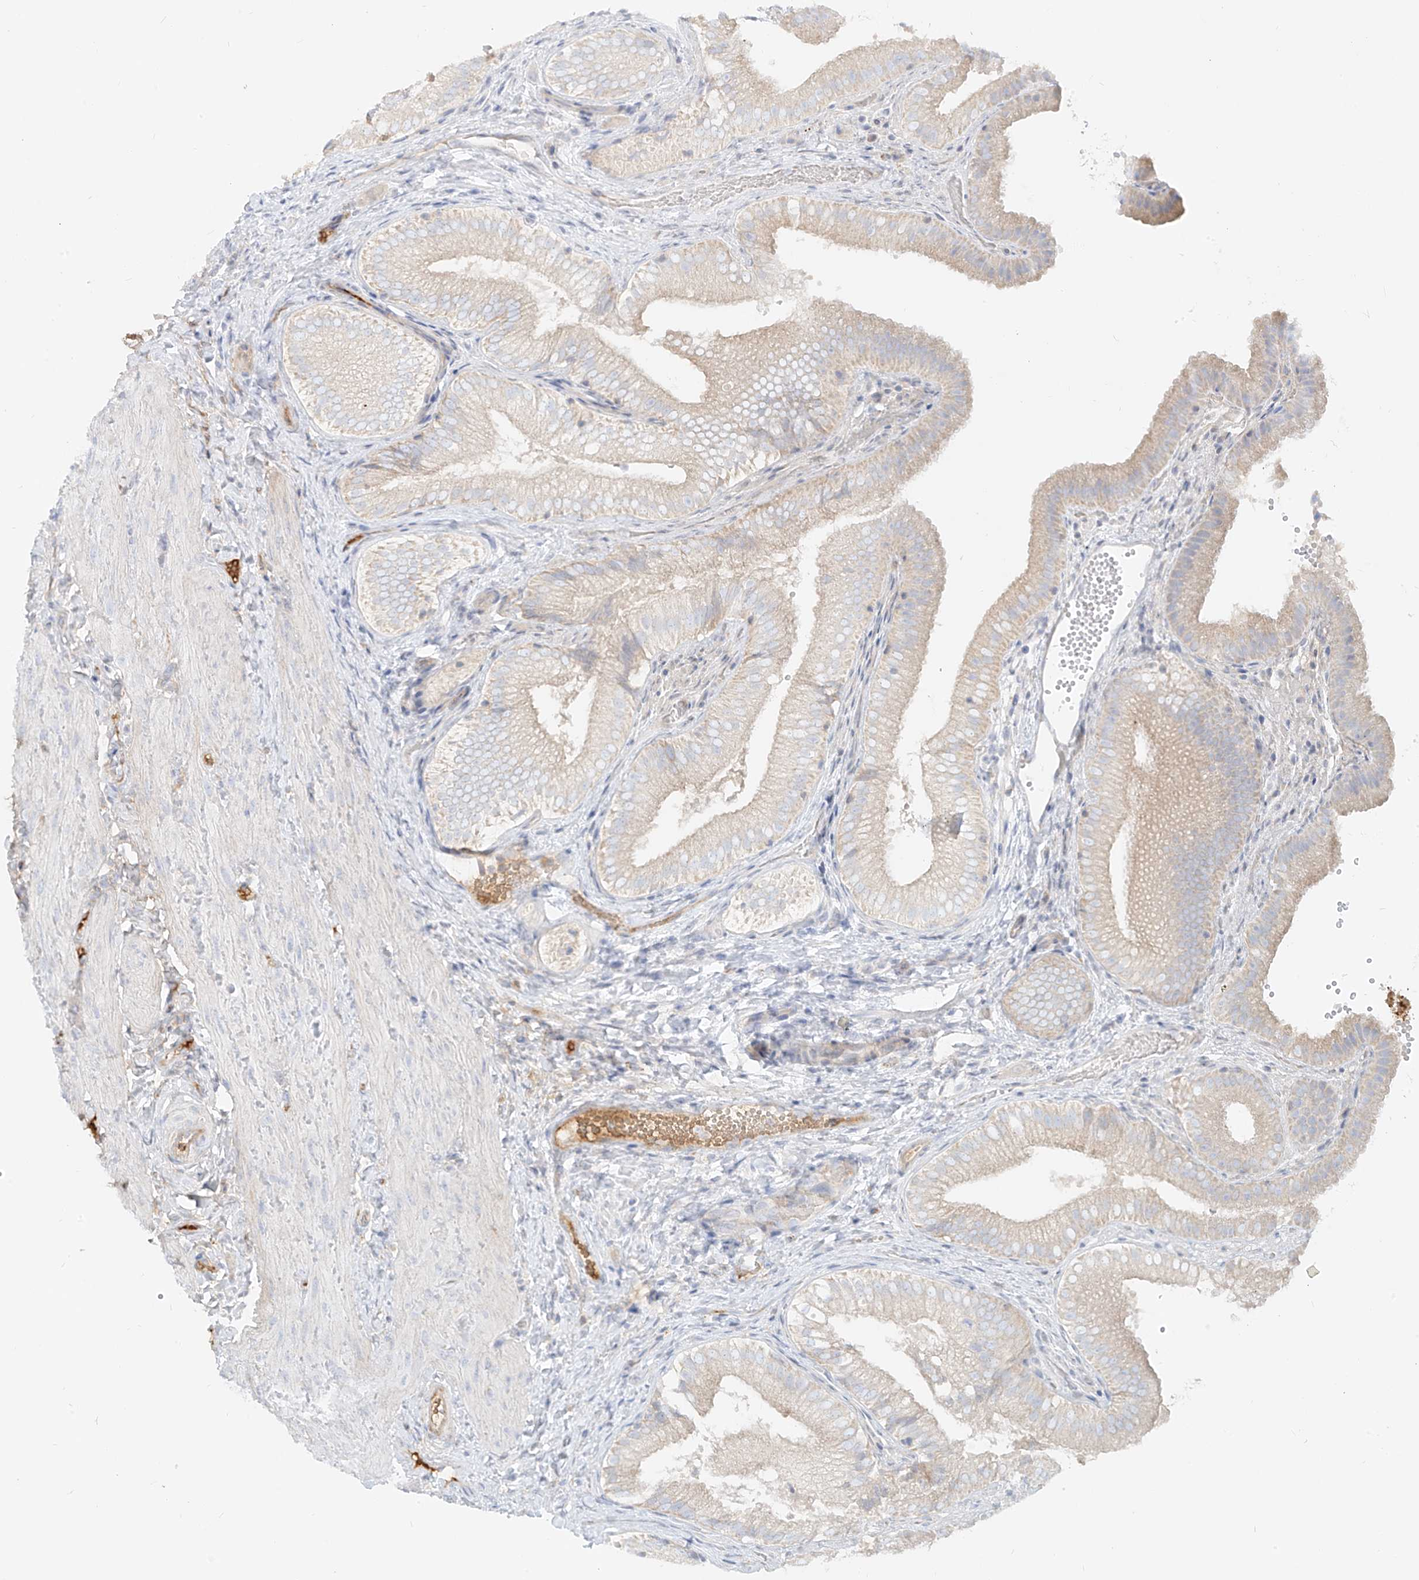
{"staining": {"intensity": "weak", "quantity": "<25%", "location": "cytoplasmic/membranous"}, "tissue": "gallbladder", "cell_type": "Glandular cells", "image_type": "normal", "snomed": [{"axis": "morphology", "description": "Normal tissue, NOS"}, {"axis": "topography", "description": "Gallbladder"}], "caption": "Protein analysis of benign gallbladder exhibits no significant expression in glandular cells. Brightfield microscopy of IHC stained with DAB (3,3'-diaminobenzidine) (brown) and hematoxylin (blue), captured at high magnification.", "gene": "OCSTAMP", "patient": {"sex": "female", "age": 30}}